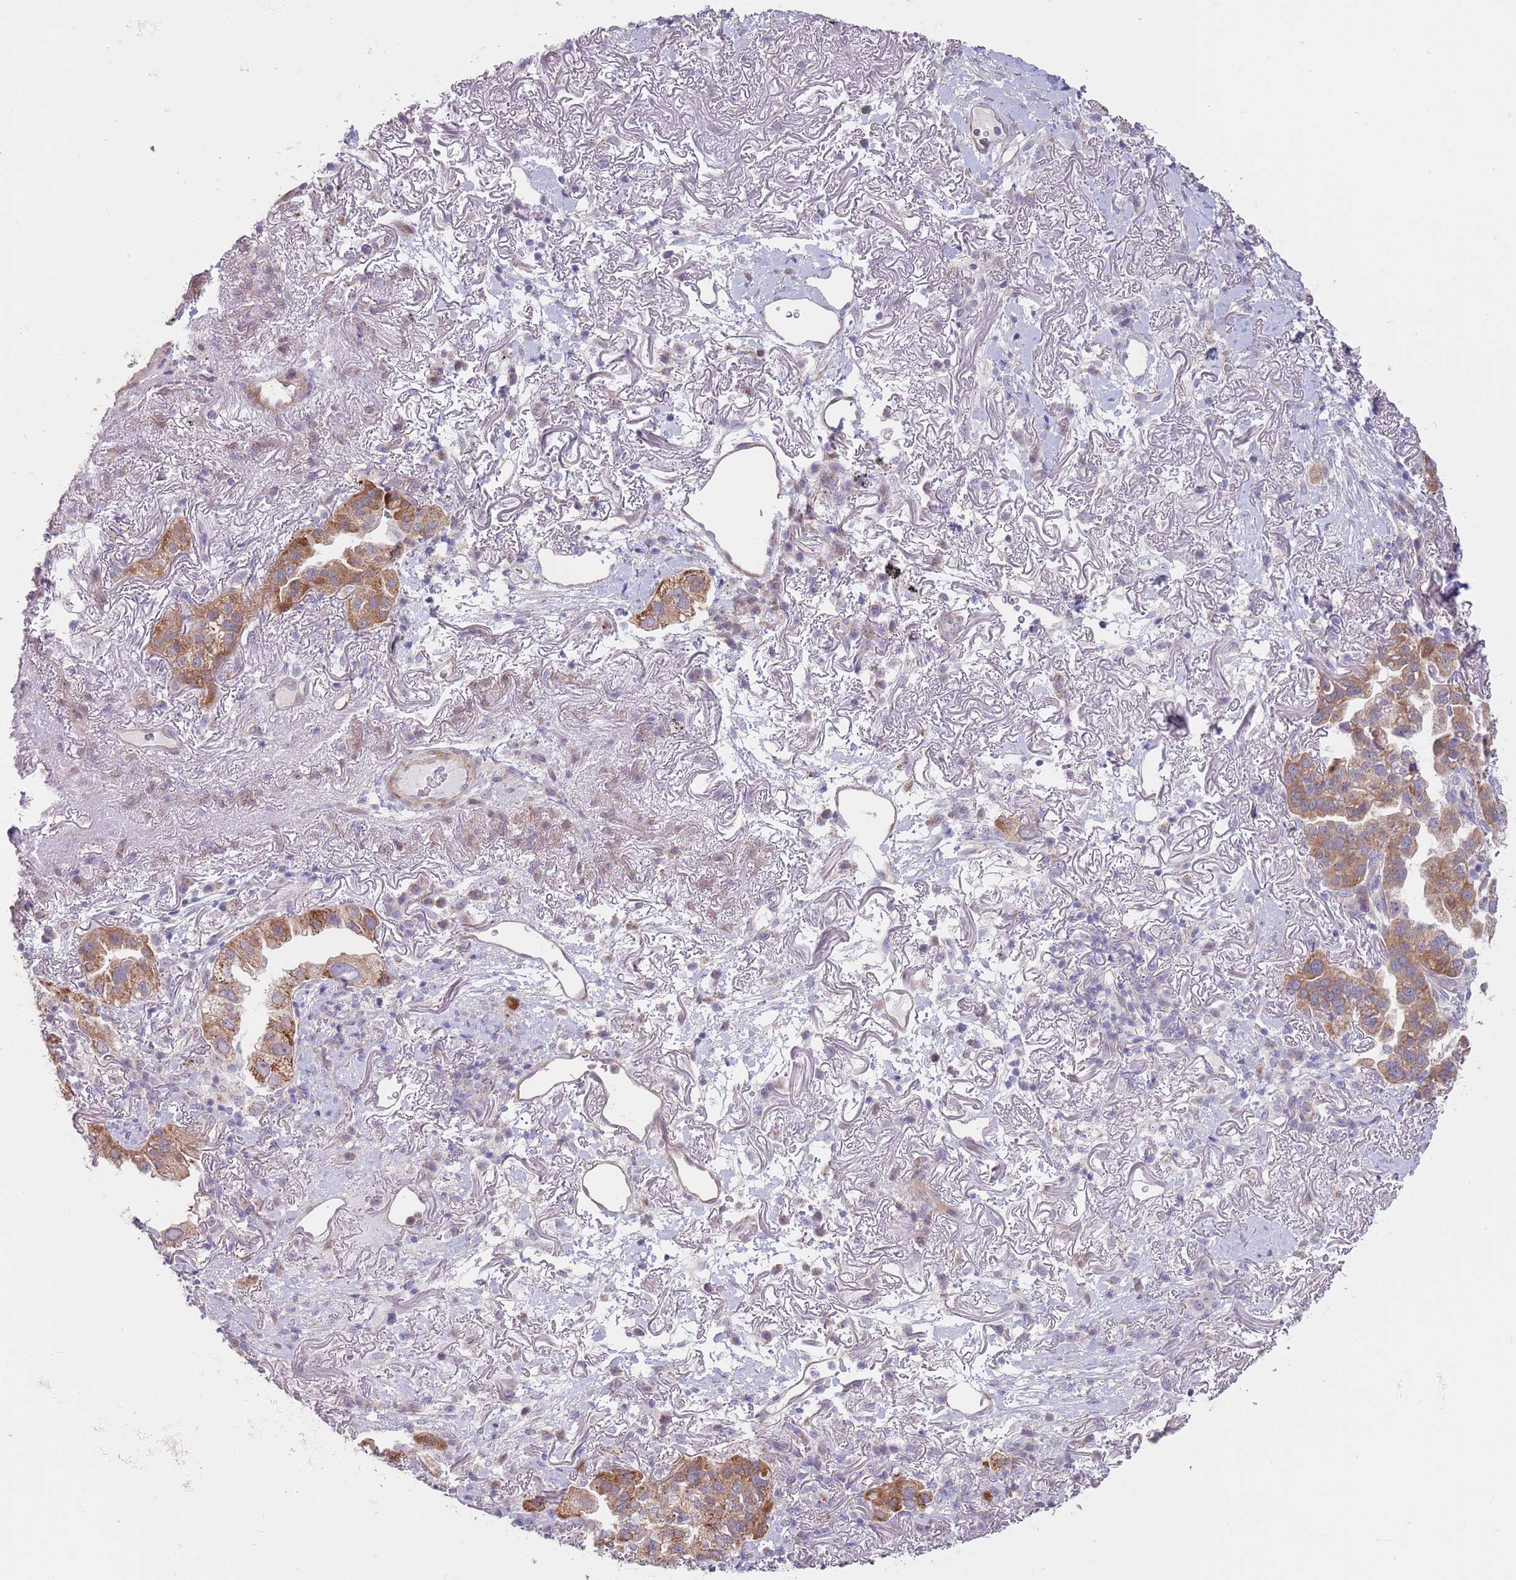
{"staining": {"intensity": "moderate", "quantity": ">75%", "location": "cytoplasmic/membranous"}, "tissue": "lung cancer", "cell_type": "Tumor cells", "image_type": "cancer", "snomed": [{"axis": "morphology", "description": "Adenocarcinoma, NOS"}, {"axis": "topography", "description": "Lung"}], "caption": "IHC (DAB (3,3'-diaminobenzidine)) staining of lung adenocarcinoma displays moderate cytoplasmic/membranous protein expression in about >75% of tumor cells.", "gene": "LDHD", "patient": {"sex": "female", "age": 69}}